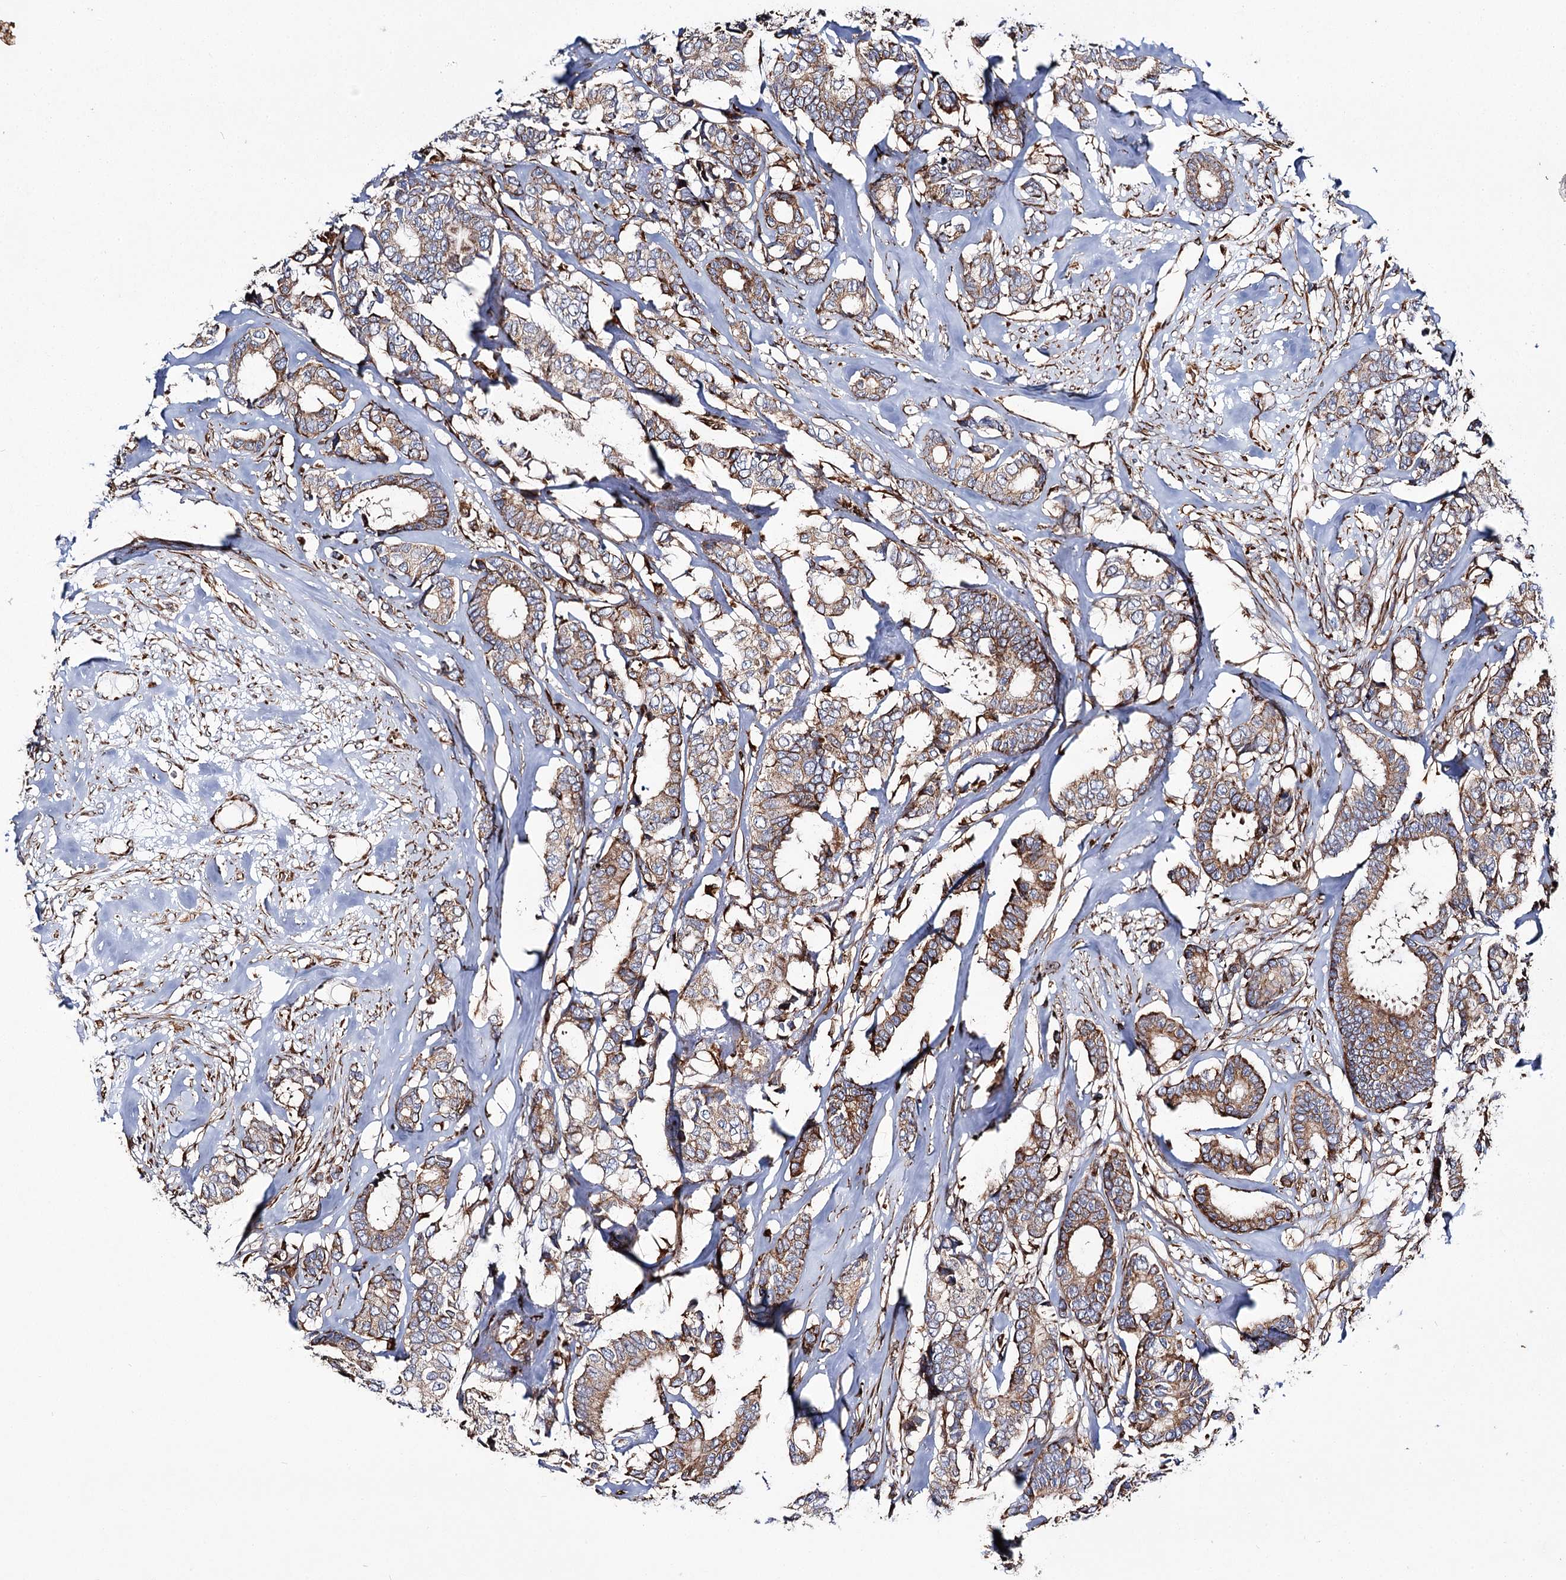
{"staining": {"intensity": "weak", "quantity": ">75%", "location": "cytoplasmic/membranous"}, "tissue": "breast cancer", "cell_type": "Tumor cells", "image_type": "cancer", "snomed": [{"axis": "morphology", "description": "Duct carcinoma"}, {"axis": "topography", "description": "Breast"}], "caption": "High-power microscopy captured an immunohistochemistry (IHC) image of breast cancer (intraductal carcinoma), revealing weak cytoplasmic/membranous positivity in approximately >75% of tumor cells.", "gene": "THUMPD3", "patient": {"sex": "female", "age": 87}}